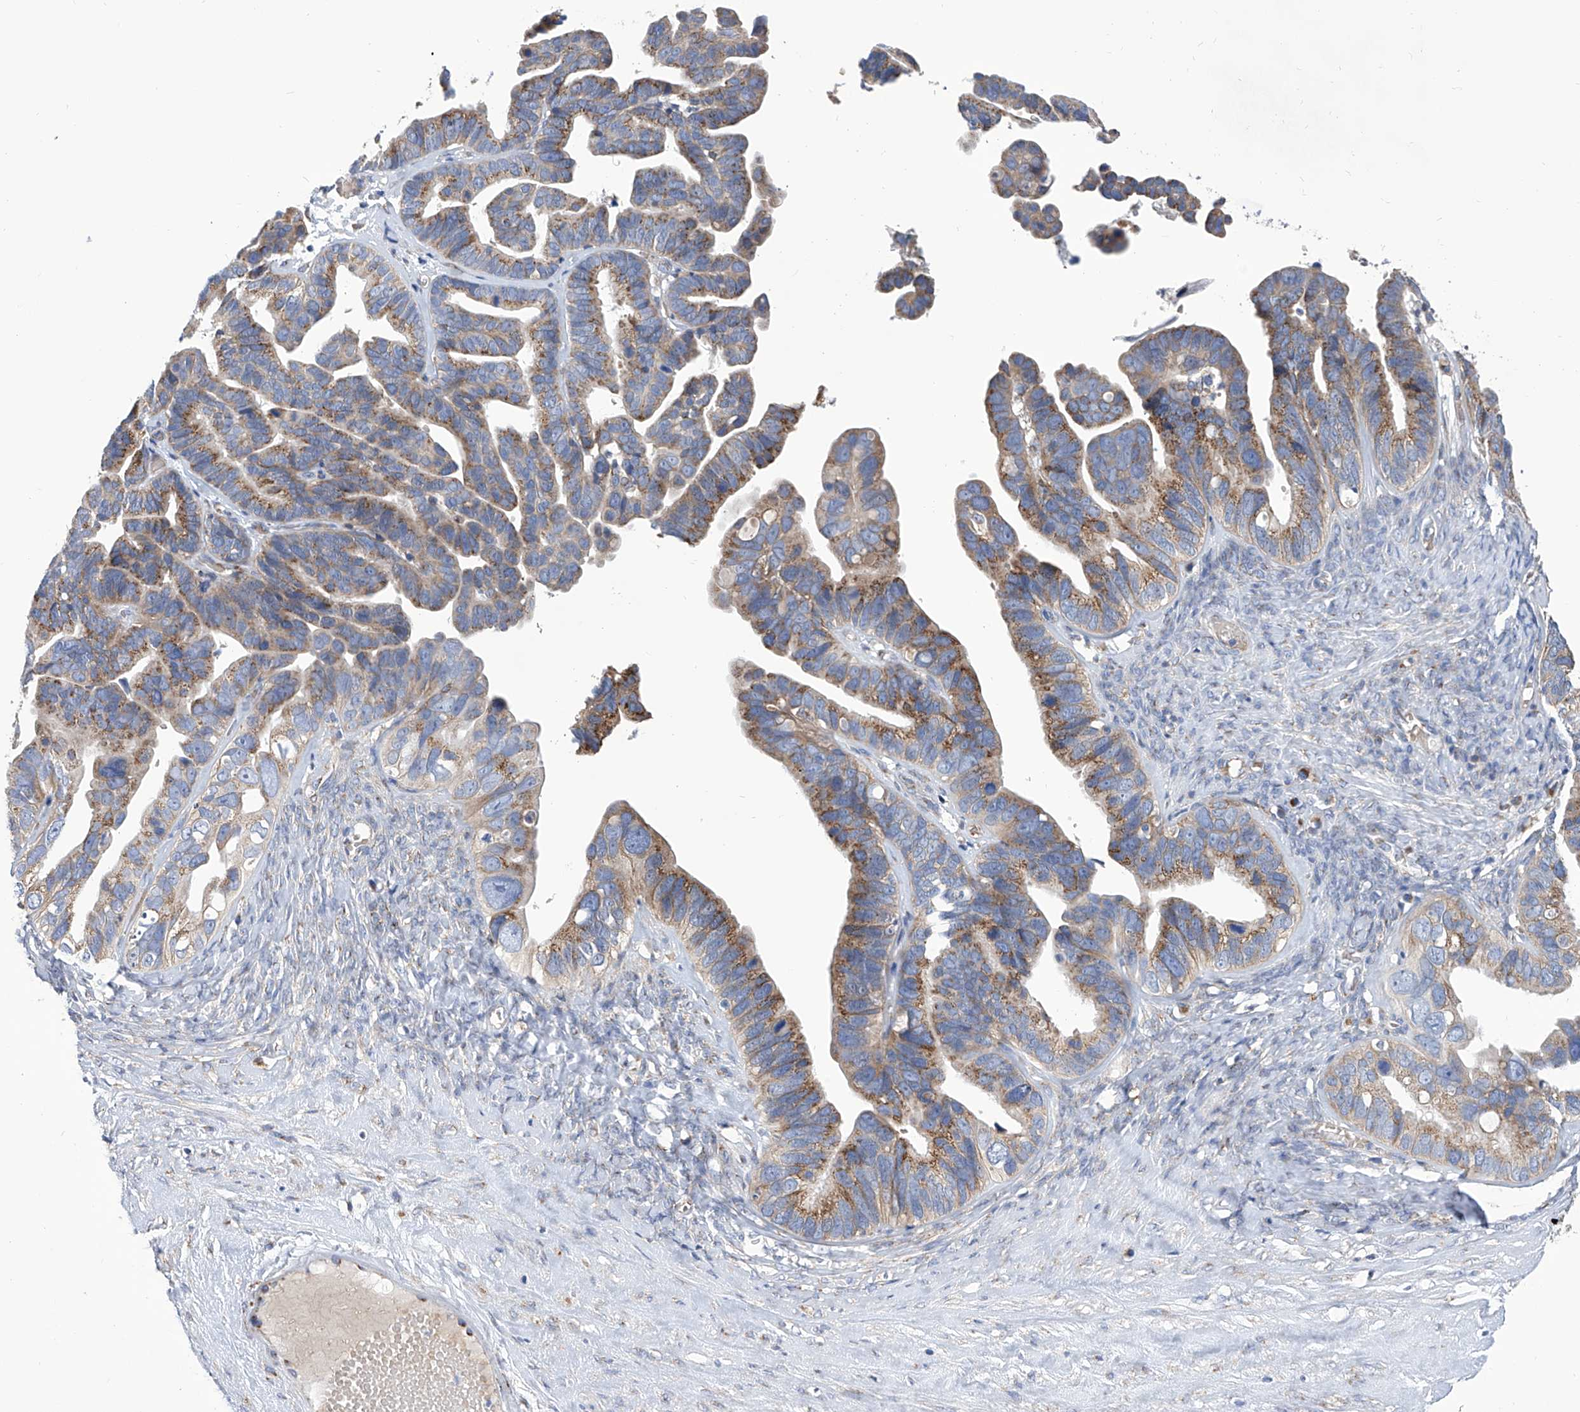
{"staining": {"intensity": "moderate", "quantity": ">75%", "location": "cytoplasmic/membranous"}, "tissue": "ovarian cancer", "cell_type": "Tumor cells", "image_type": "cancer", "snomed": [{"axis": "morphology", "description": "Cystadenocarcinoma, serous, NOS"}, {"axis": "topography", "description": "Ovary"}], "caption": "Immunohistochemical staining of ovarian serous cystadenocarcinoma reveals medium levels of moderate cytoplasmic/membranous staining in about >75% of tumor cells.", "gene": "TJAP1", "patient": {"sex": "female", "age": 56}}